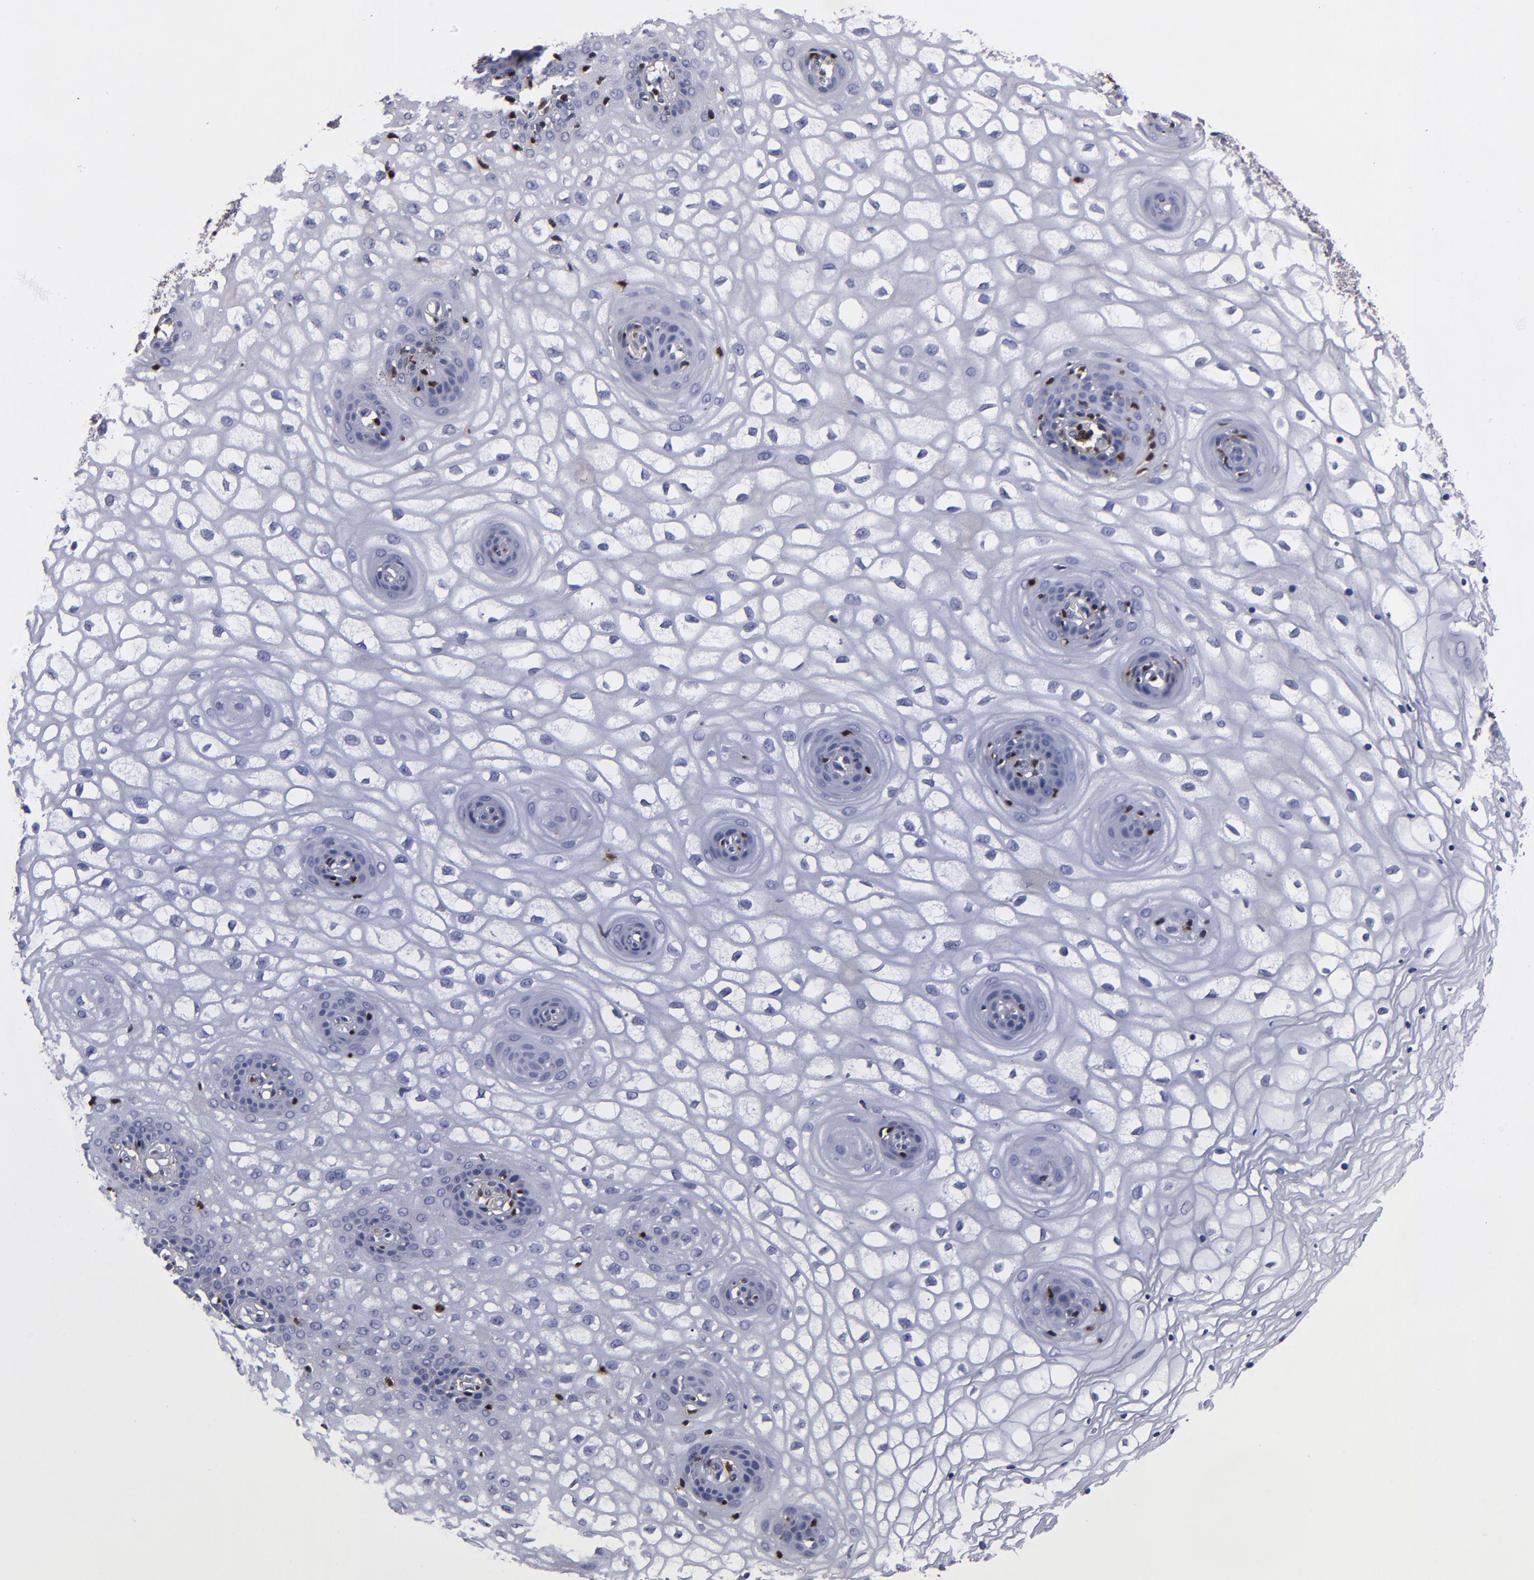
{"staining": {"intensity": "negative", "quantity": "none", "location": "none"}, "tissue": "vagina", "cell_type": "Squamous epithelial cells", "image_type": "normal", "snomed": [{"axis": "morphology", "description": "Normal tissue, NOS"}, {"axis": "topography", "description": "Vagina"}], "caption": "Normal vagina was stained to show a protein in brown. There is no significant expression in squamous epithelial cells.", "gene": "S100A4", "patient": {"sex": "female", "age": 34}}